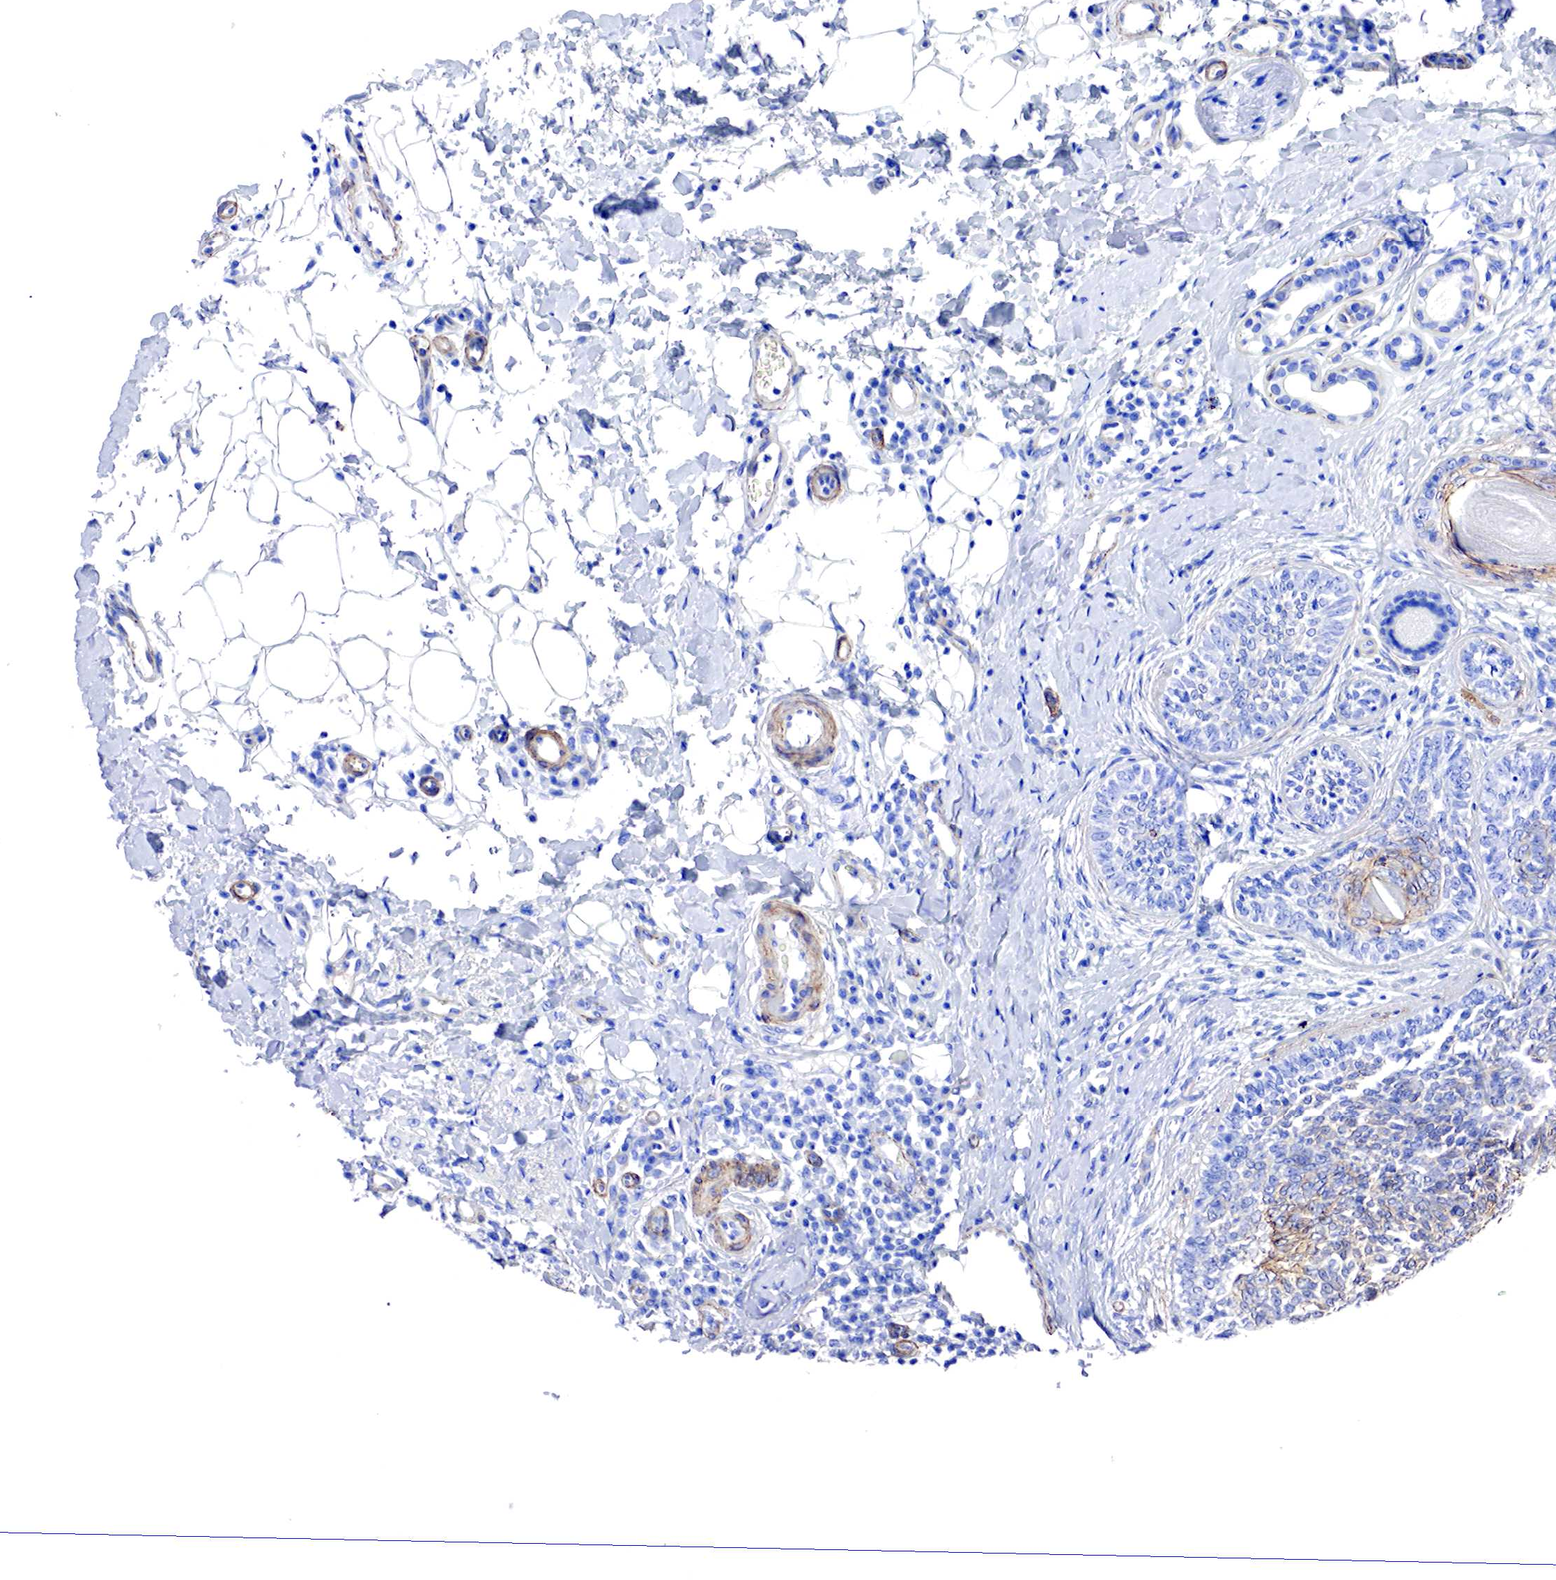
{"staining": {"intensity": "weak", "quantity": "<25%", "location": "cytoplasmic/membranous"}, "tissue": "skin cancer", "cell_type": "Tumor cells", "image_type": "cancer", "snomed": [{"axis": "morphology", "description": "Basal cell carcinoma"}, {"axis": "topography", "description": "Skin"}], "caption": "This is a photomicrograph of immunohistochemistry (IHC) staining of skin basal cell carcinoma, which shows no staining in tumor cells.", "gene": "TPM1", "patient": {"sex": "male", "age": 89}}